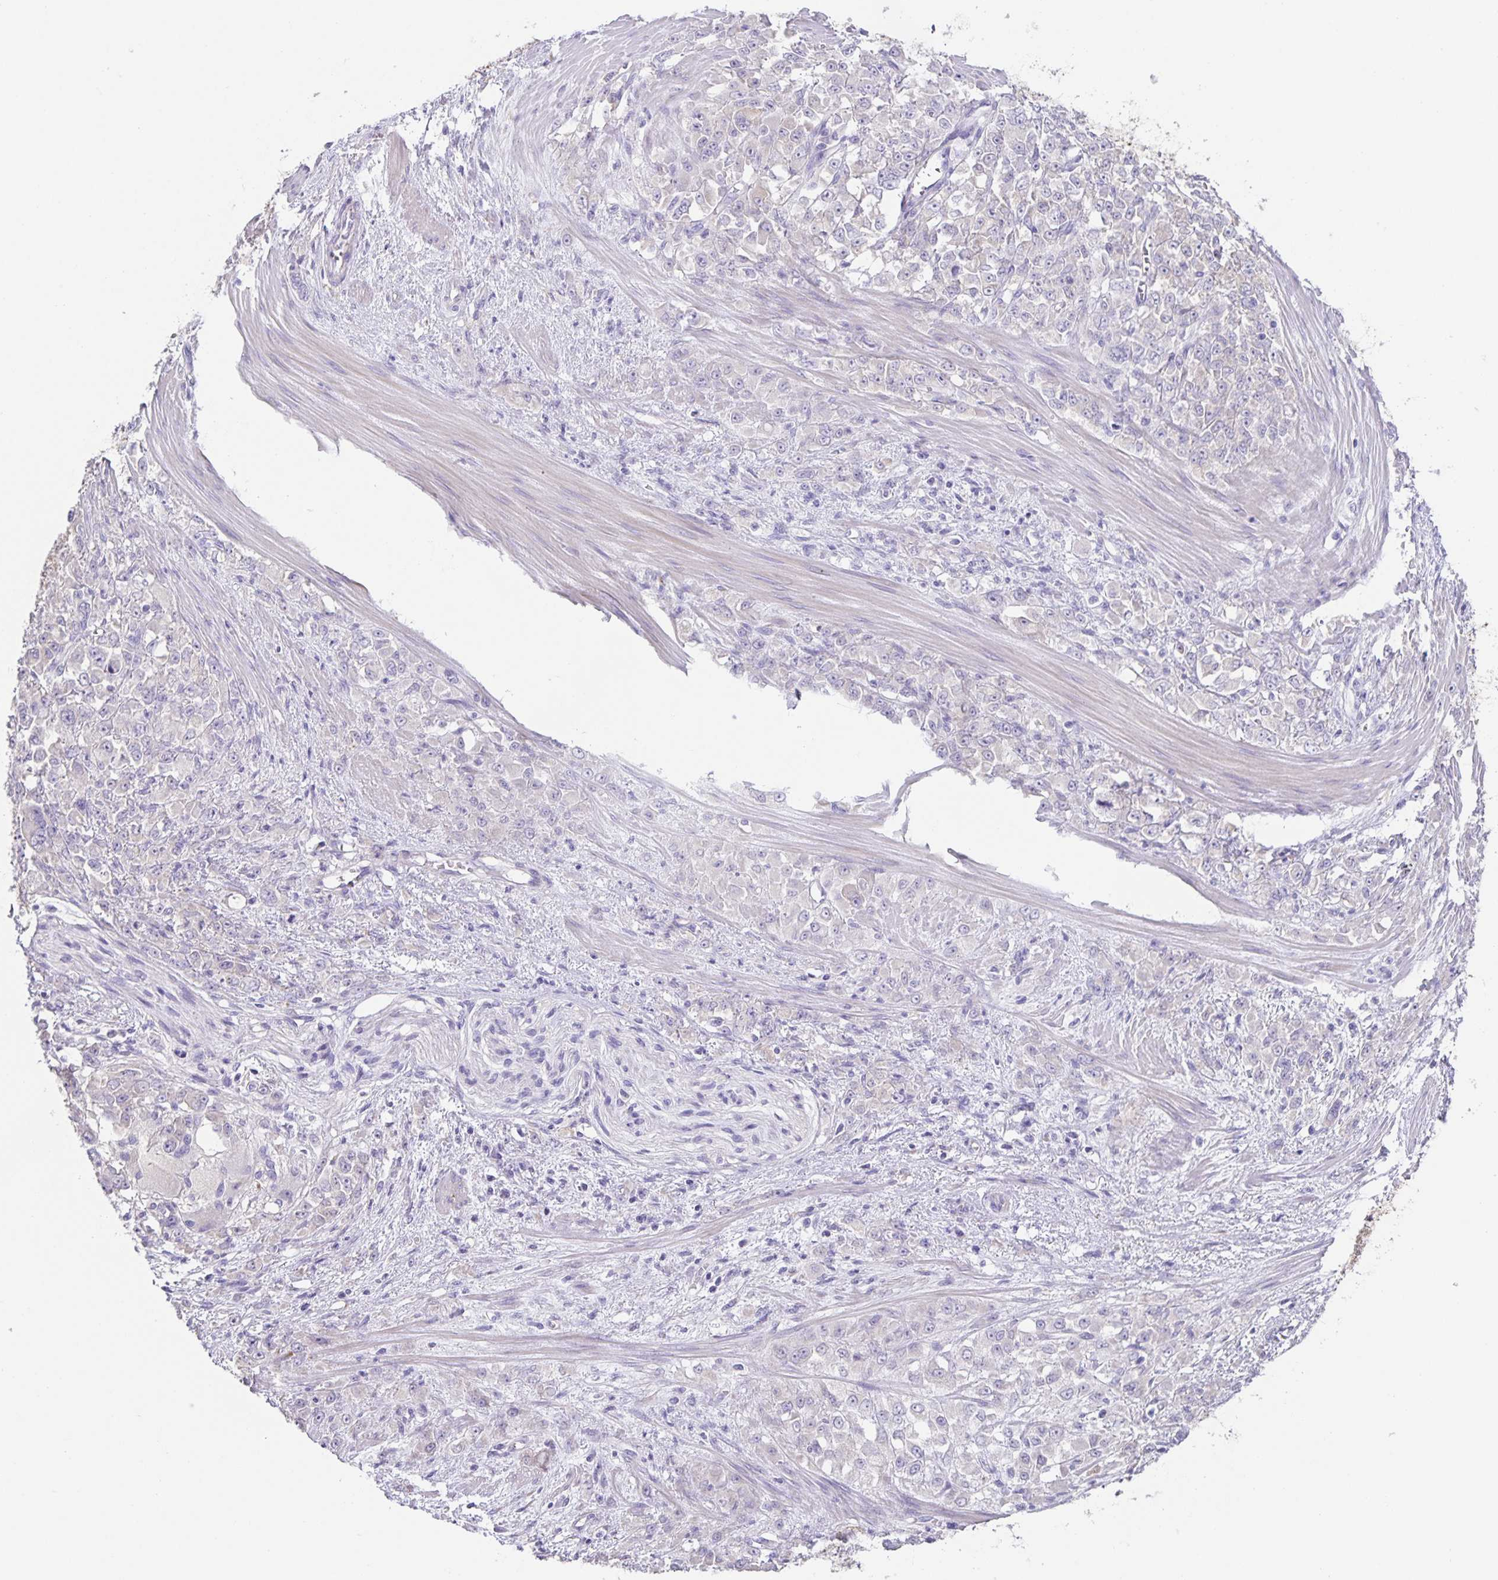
{"staining": {"intensity": "negative", "quantity": "none", "location": "none"}, "tissue": "stomach cancer", "cell_type": "Tumor cells", "image_type": "cancer", "snomed": [{"axis": "morphology", "description": "Adenocarcinoma, NOS"}, {"axis": "topography", "description": "Stomach"}], "caption": "Protein analysis of adenocarcinoma (stomach) reveals no significant staining in tumor cells. (DAB IHC visualized using brightfield microscopy, high magnification).", "gene": "PRR36", "patient": {"sex": "female", "age": 76}}